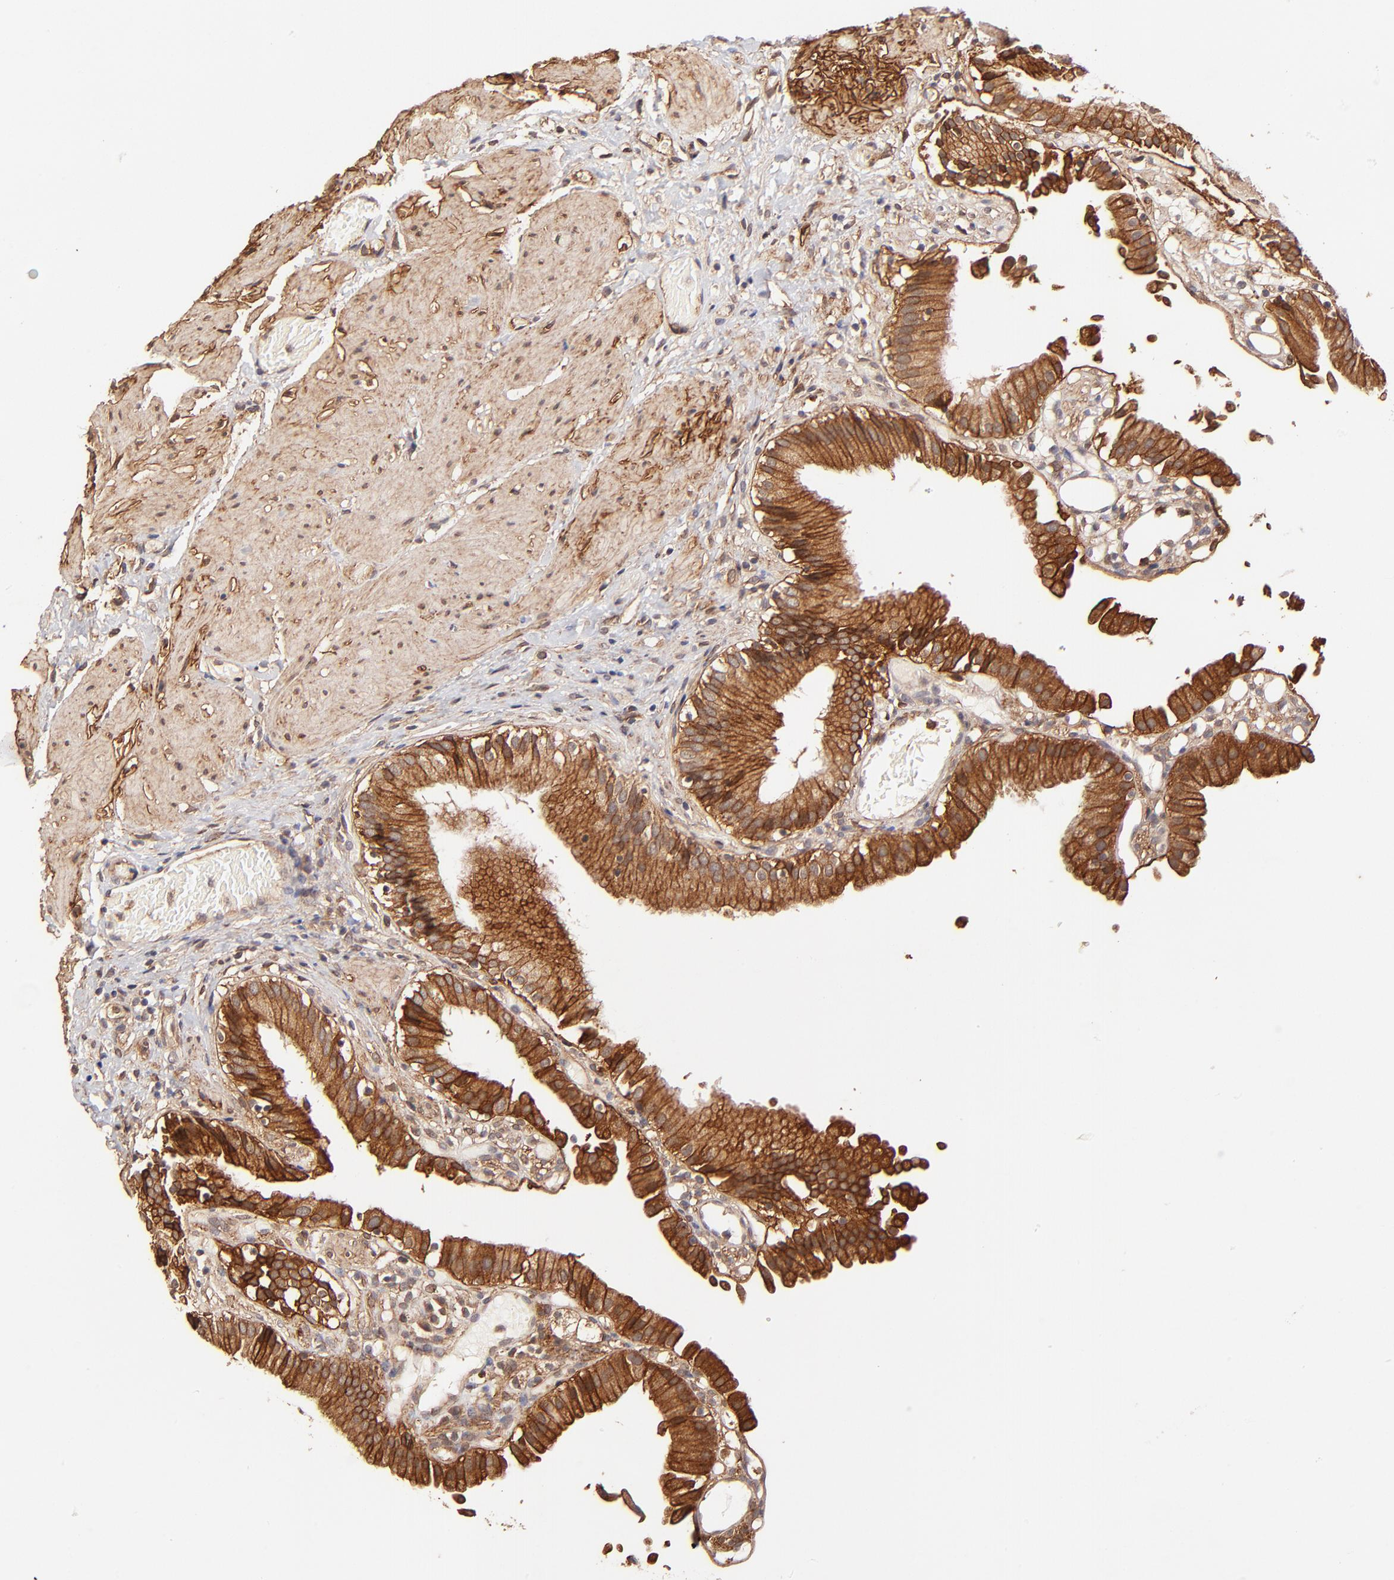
{"staining": {"intensity": "strong", "quantity": ">75%", "location": "cytoplasmic/membranous"}, "tissue": "gallbladder", "cell_type": "Glandular cells", "image_type": "normal", "snomed": [{"axis": "morphology", "description": "Normal tissue, NOS"}, {"axis": "topography", "description": "Gallbladder"}], "caption": "This is an image of immunohistochemistry (IHC) staining of unremarkable gallbladder, which shows strong staining in the cytoplasmic/membranous of glandular cells.", "gene": "ITGB1", "patient": {"sex": "male", "age": 65}}